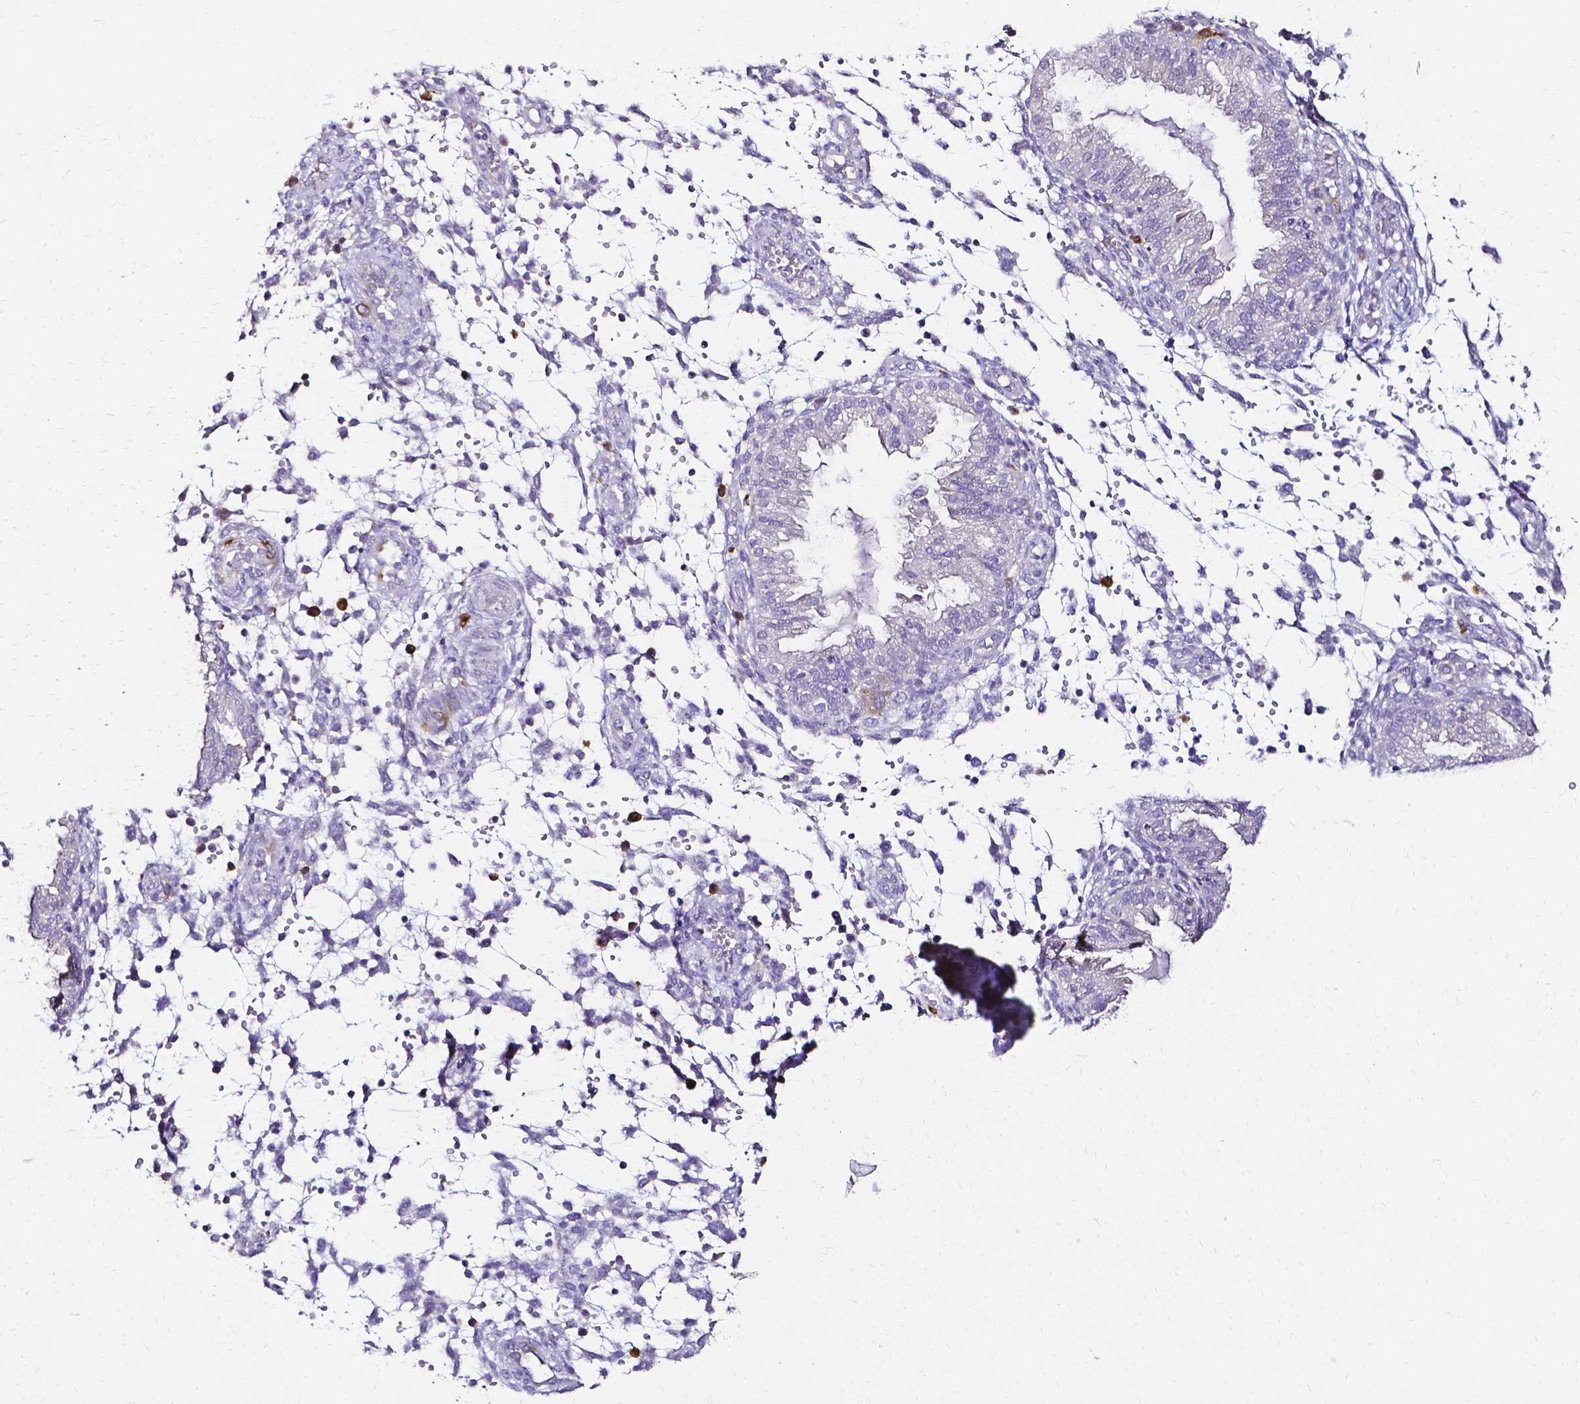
{"staining": {"intensity": "negative", "quantity": "none", "location": "none"}, "tissue": "endometrium", "cell_type": "Cells in endometrial stroma", "image_type": "normal", "snomed": [{"axis": "morphology", "description": "Normal tissue, NOS"}, {"axis": "topography", "description": "Endometrium"}], "caption": "This is an IHC image of unremarkable human endometrium. There is no staining in cells in endometrial stroma.", "gene": "CCNB1", "patient": {"sex": "female", "age": 33}}